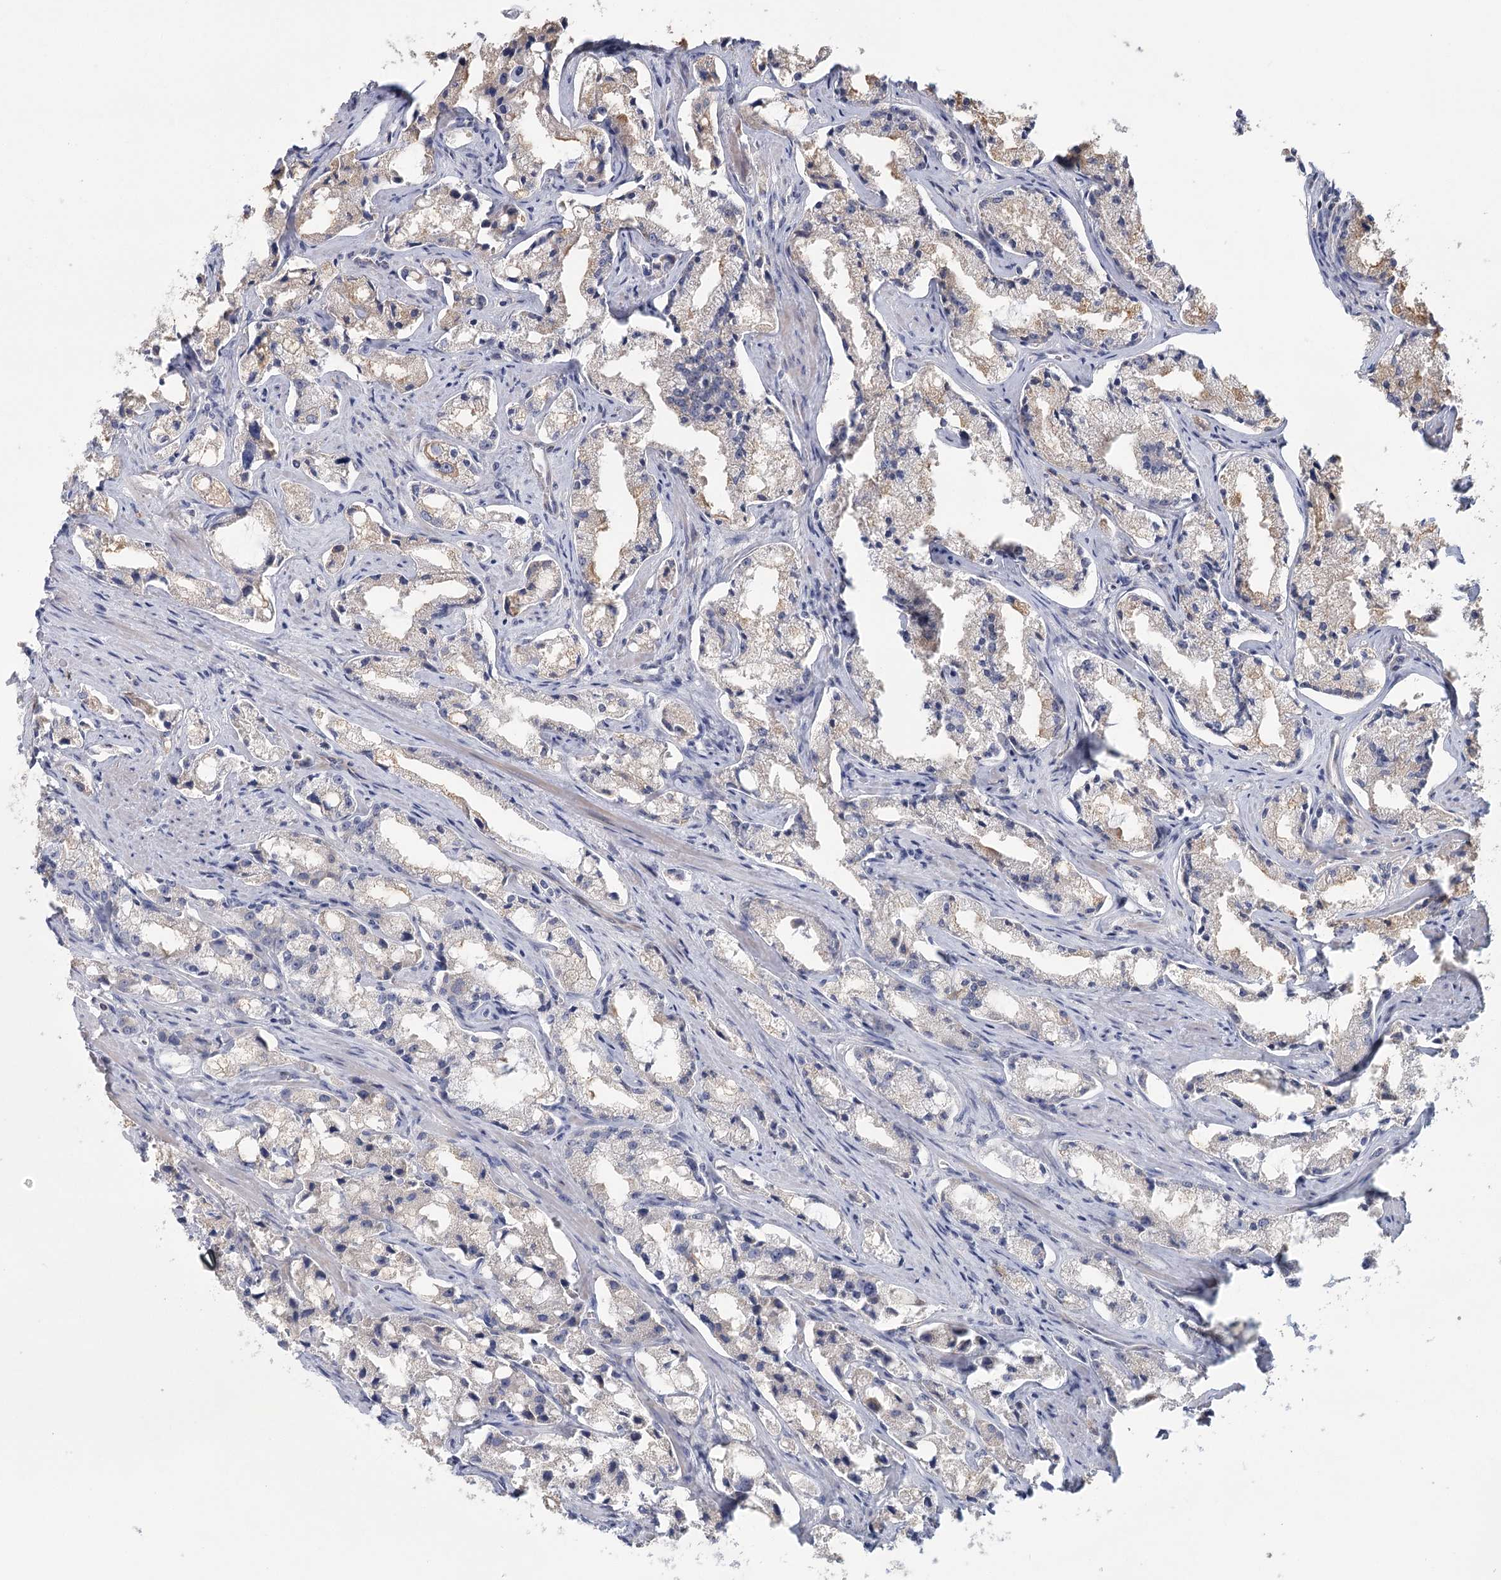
{"staining": {"intensity": "negative", "quantity": "none", "location": "none"}, "tissue": "prostate cancer", "cell_type": "Tumor cells", "image_type": "cancer", "snomed": [{"axis": "morphology", "description": "Adenocarcinoma, High grade"}, {"axis": "topography", "description": "Prostate"}], "caption": "Histopathology image shows no protein expression in tumor cells of prostate cancer tissue.", "gene": "CNTLN", "patient": {"sex": "male", "age": 66}}